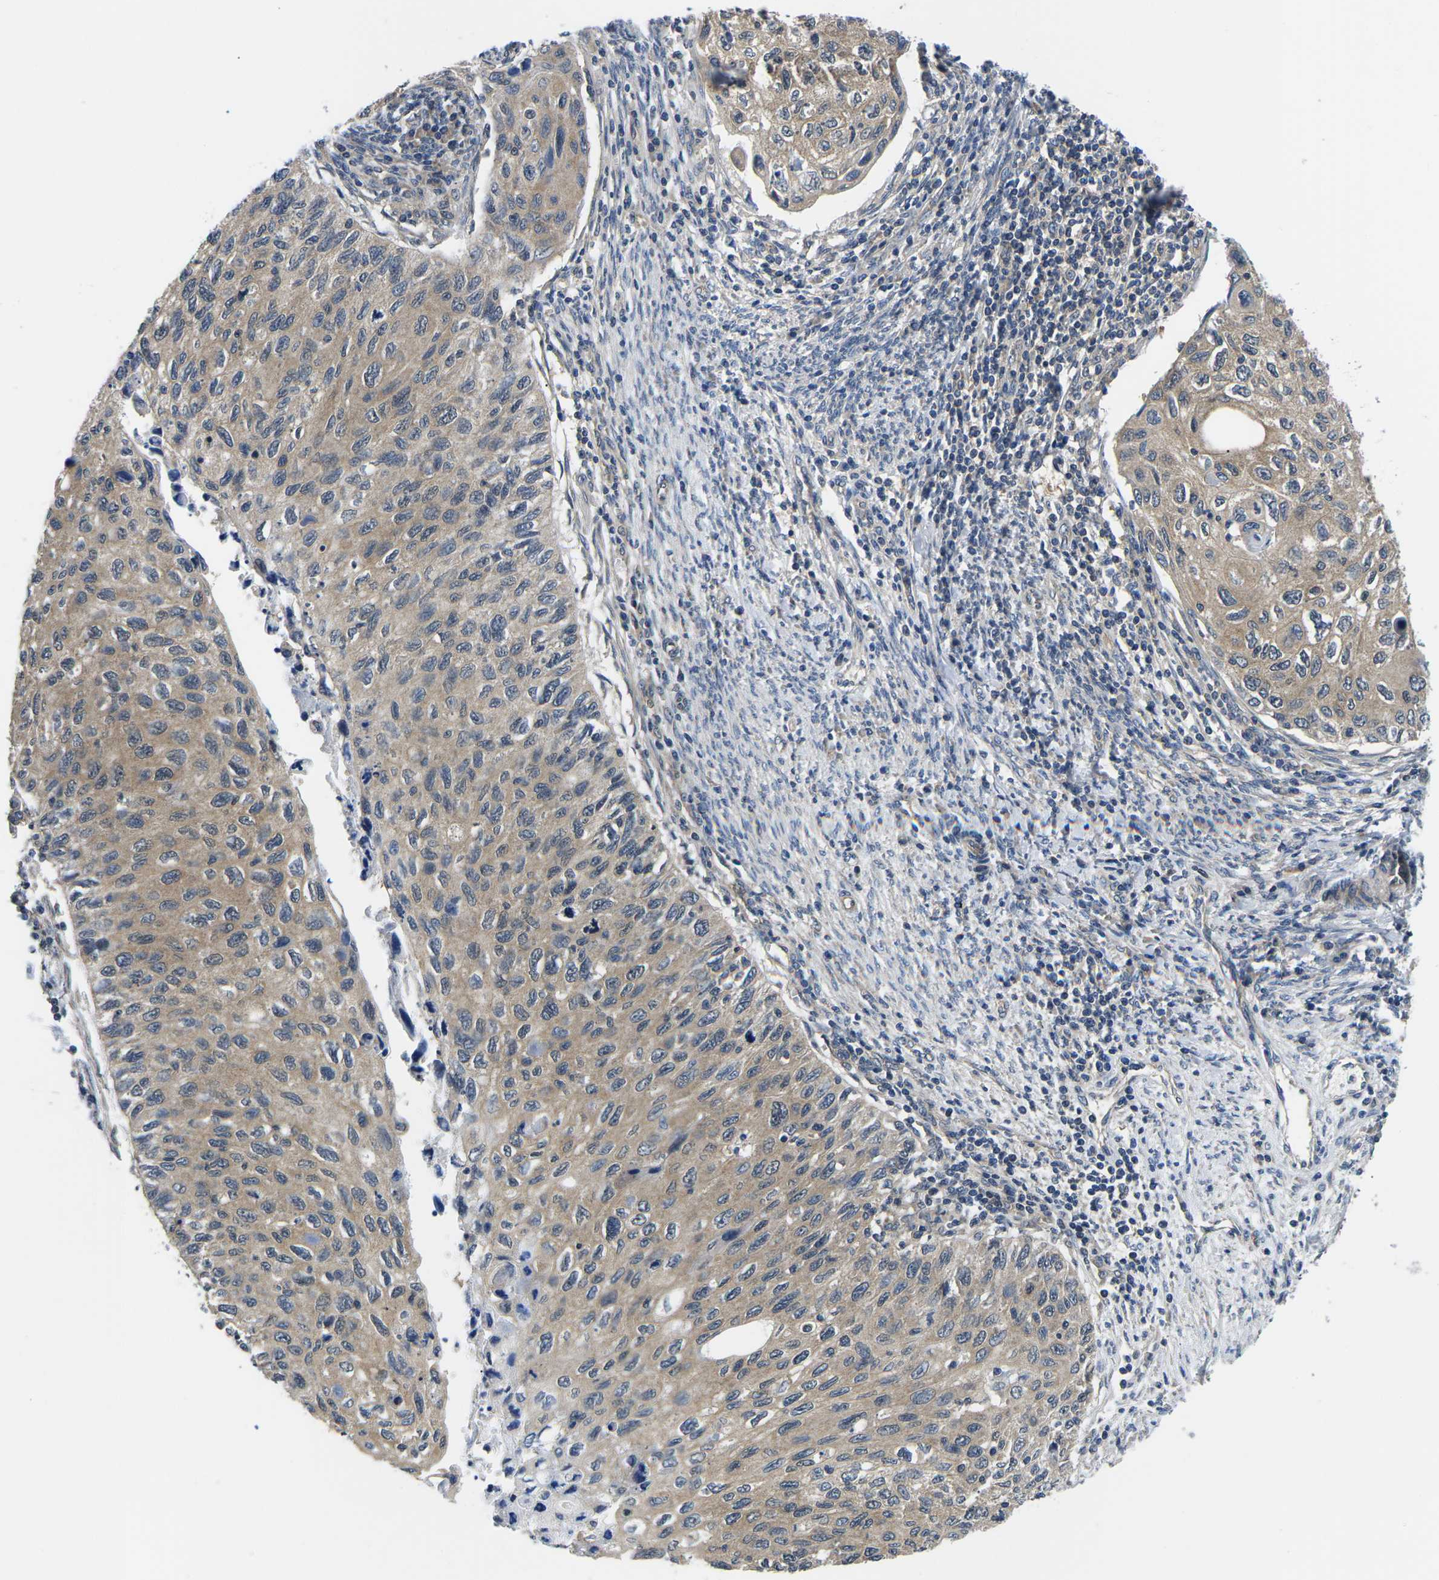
{"staining": {"intensity": "weak", "quantity": ">75%", "location": "cytoplasmic/membranous"}, "tissue": "cervical cancer", "cell_type": "Tumor cells", "image_type": "cancer", "snomed": [{"axis": "morphology", "description": "Squamous cell carcinoma, NOS"}, {"axis": "topography", "description": "Cervix"}], "caption": "Protein expression analysis of human cervical squamous cell carcinoma reveals weak cytoplasmic/membranous expression in approximately >75% of tumor cells.", "gene": "GSK3B", "patient": {"sex": "female", "age": 70}}